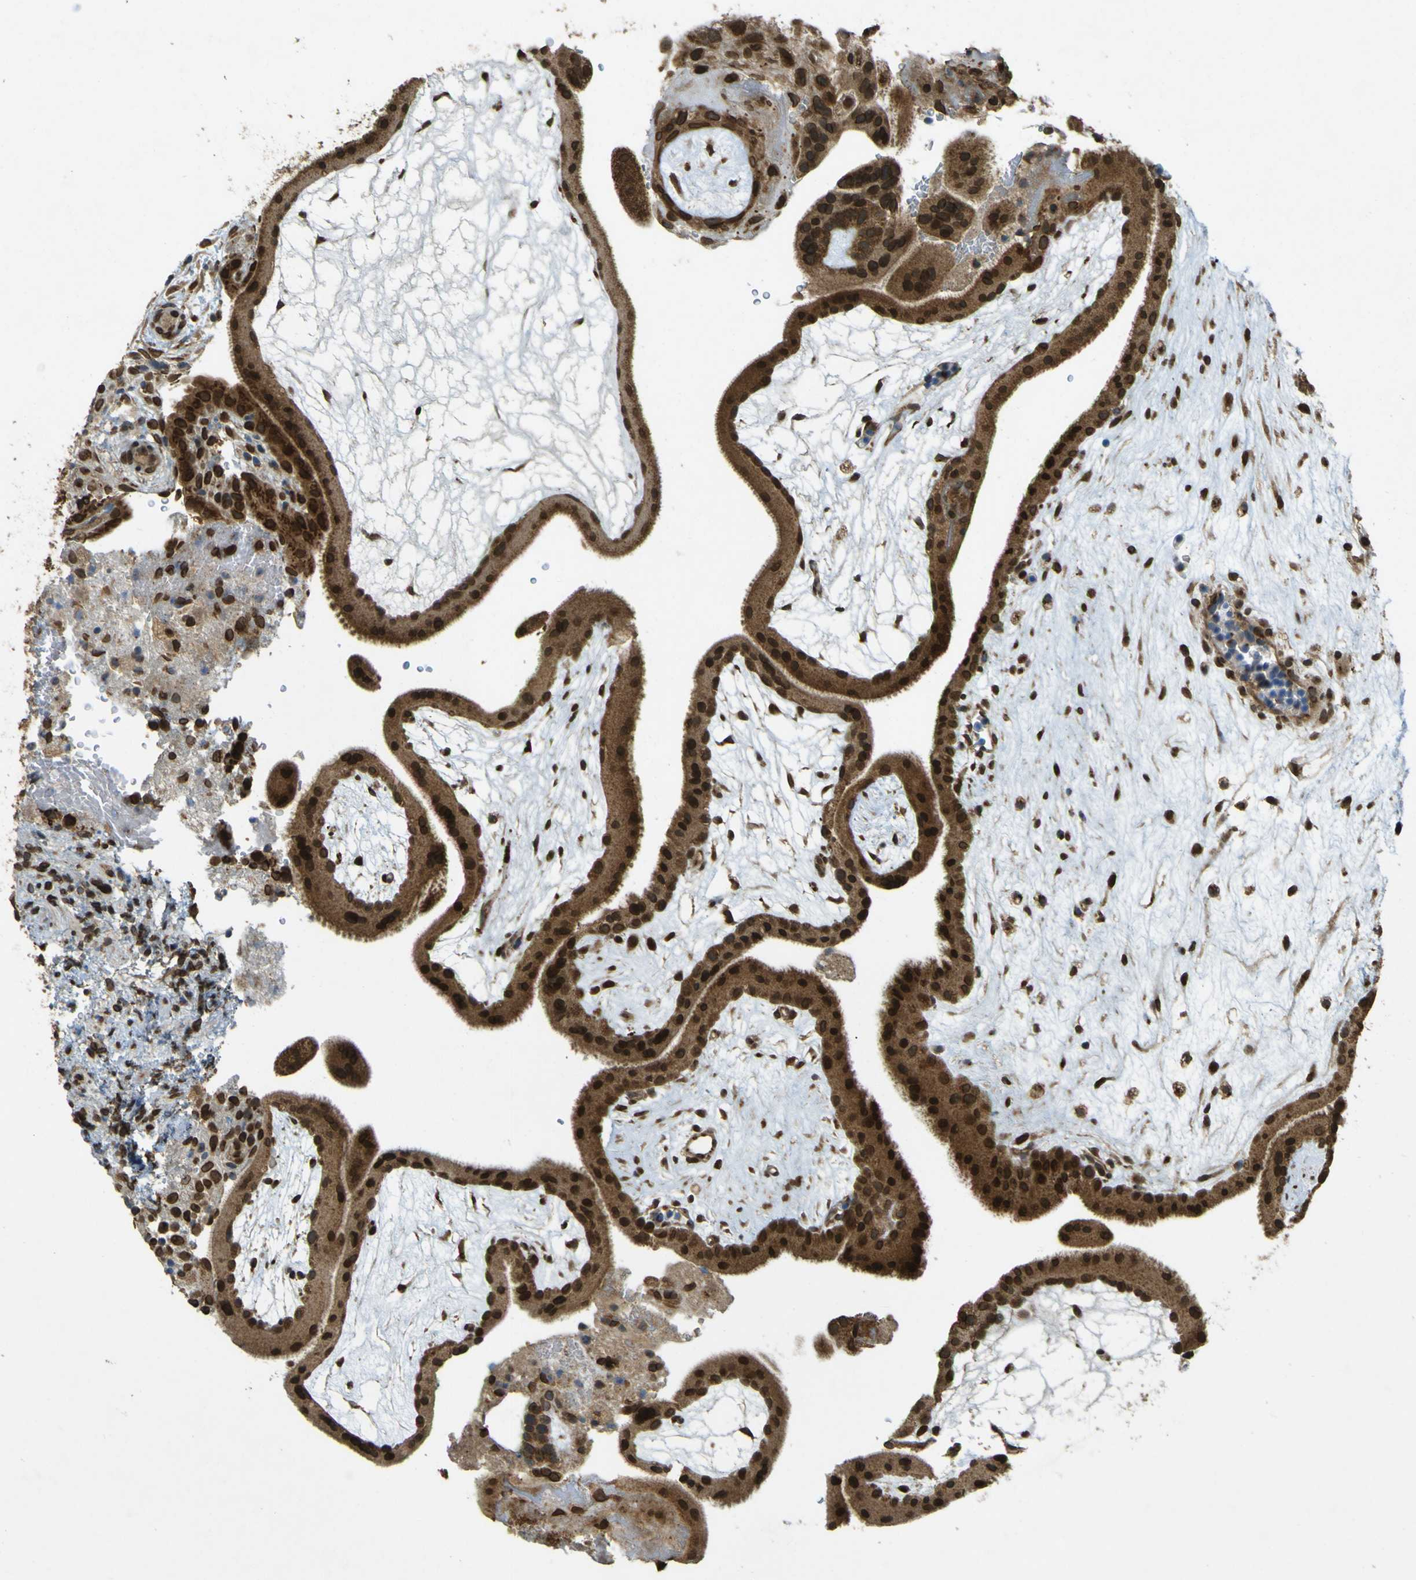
{"staining": {"intensity": "moderate", "quantity": ">75%", "location": "cytoplasmic/membranous,nuclear"}, "tissue": "placenta", "cell_type": "Decidual cells", "image_type": "normal", "snomed": [{"axis": "morphology", "description": "Normal tissue, NOS"}, {"axis": "topography", "description": "Placenta"}], "caption": "Brown immunohistochemical staining in normal human placenta exhibits moderate cytoplasmic/membranous,nuclear expression in approximately >75% of decidual cells. The staining was performed using DAB to visualize the protein expression in brown, while the nuclei were stained in blue with hematoxylin (Magnification: 20x).", "gene": "GALNT1", "patient": {"sex": "female", "age": 19}}